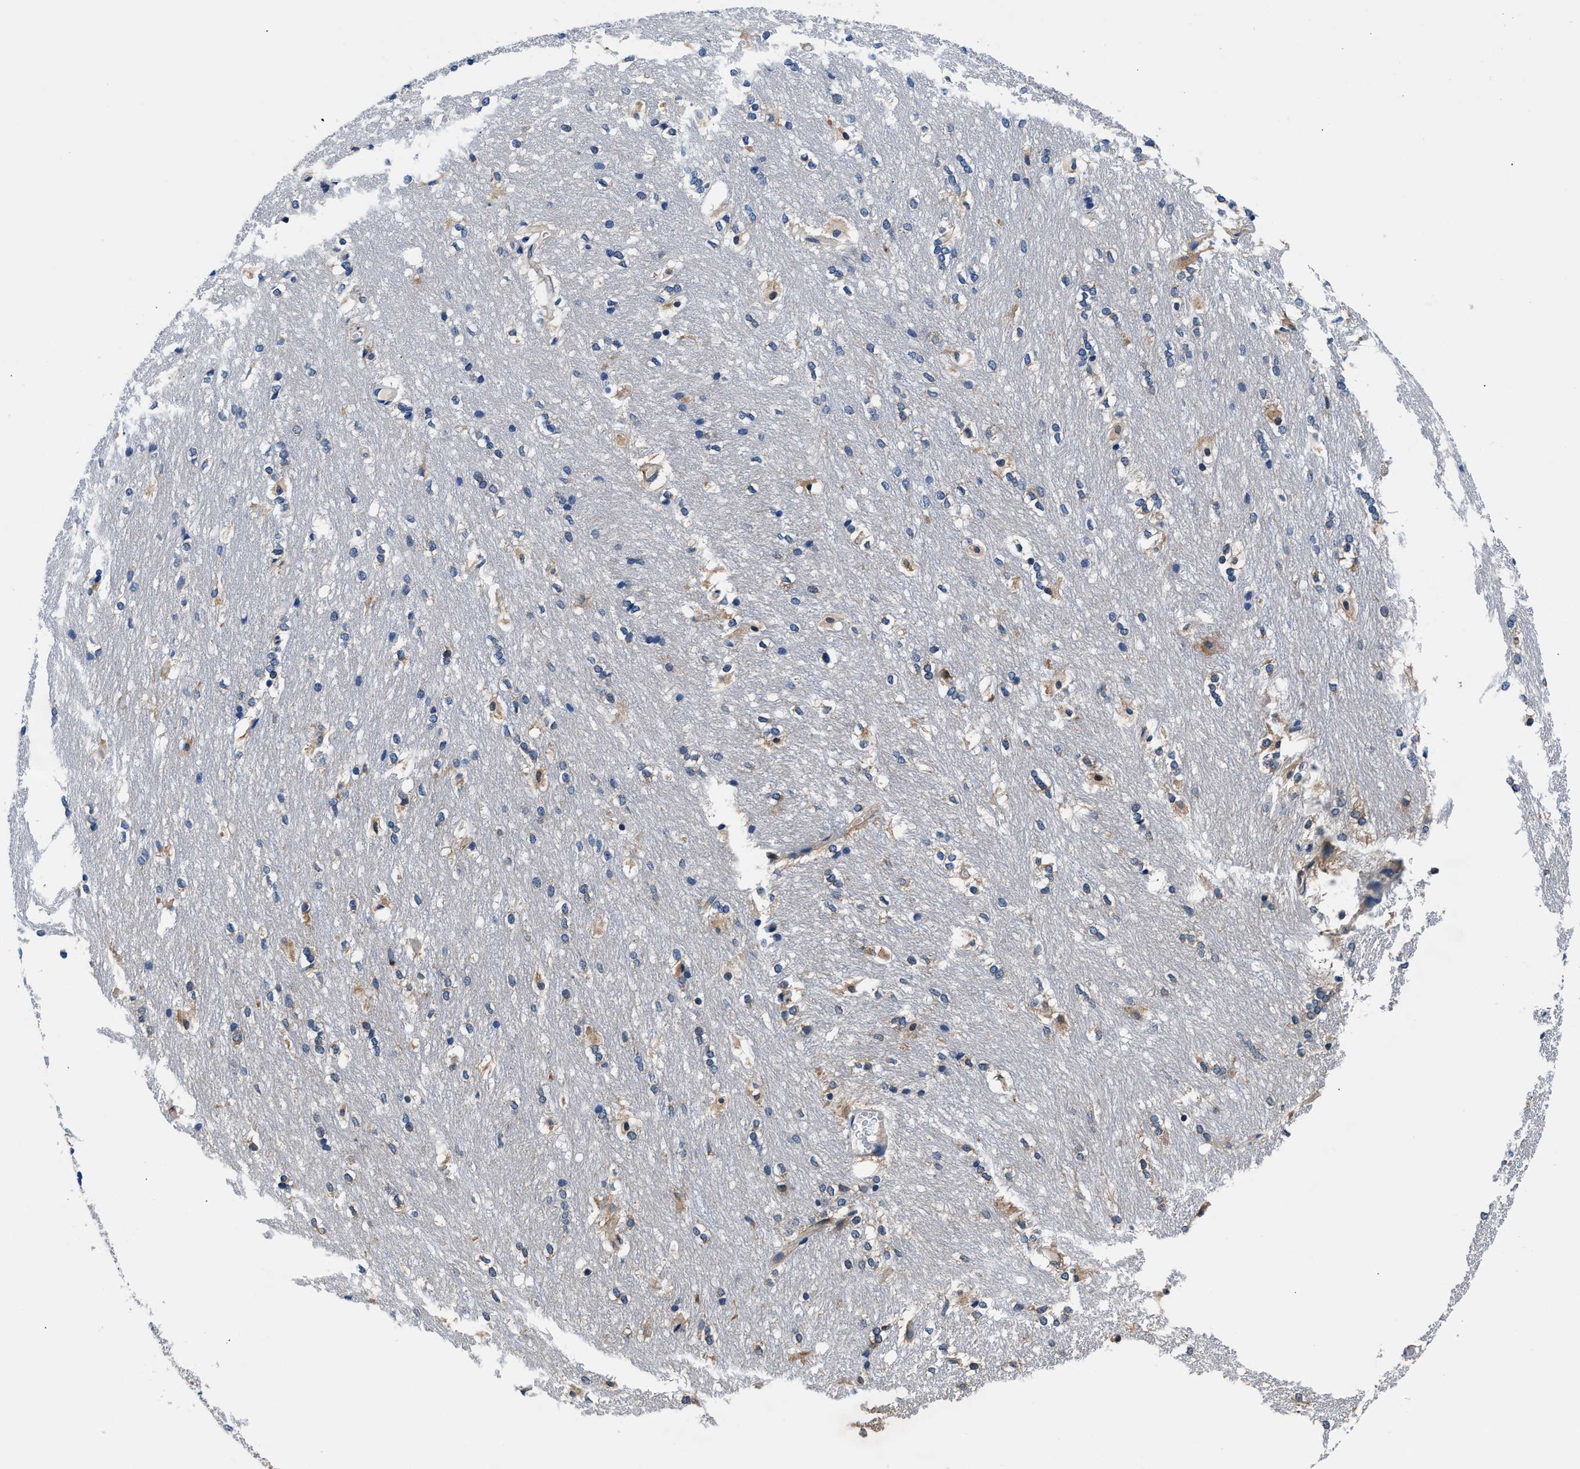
{"staining": {"intensity": "moderate", "quantity": "<25%", "location": "cytoplasmic/membranous"}, "tissue": "caudate", "cell_type": "Glial cells", "image_type": "normal", "snomed": [{"axis": "morphology", "description": "Normal tissue, NOS"}, {"axis": "topography", "description": "Lateral ventricle wall"}], "caption": "The image shows a brown stain indicating the presence of a protein in the cytoplasmic/membranous of glial cells in caudate.", "gene": "NEU1", "patient": {"sex": "female", "age": 19}}